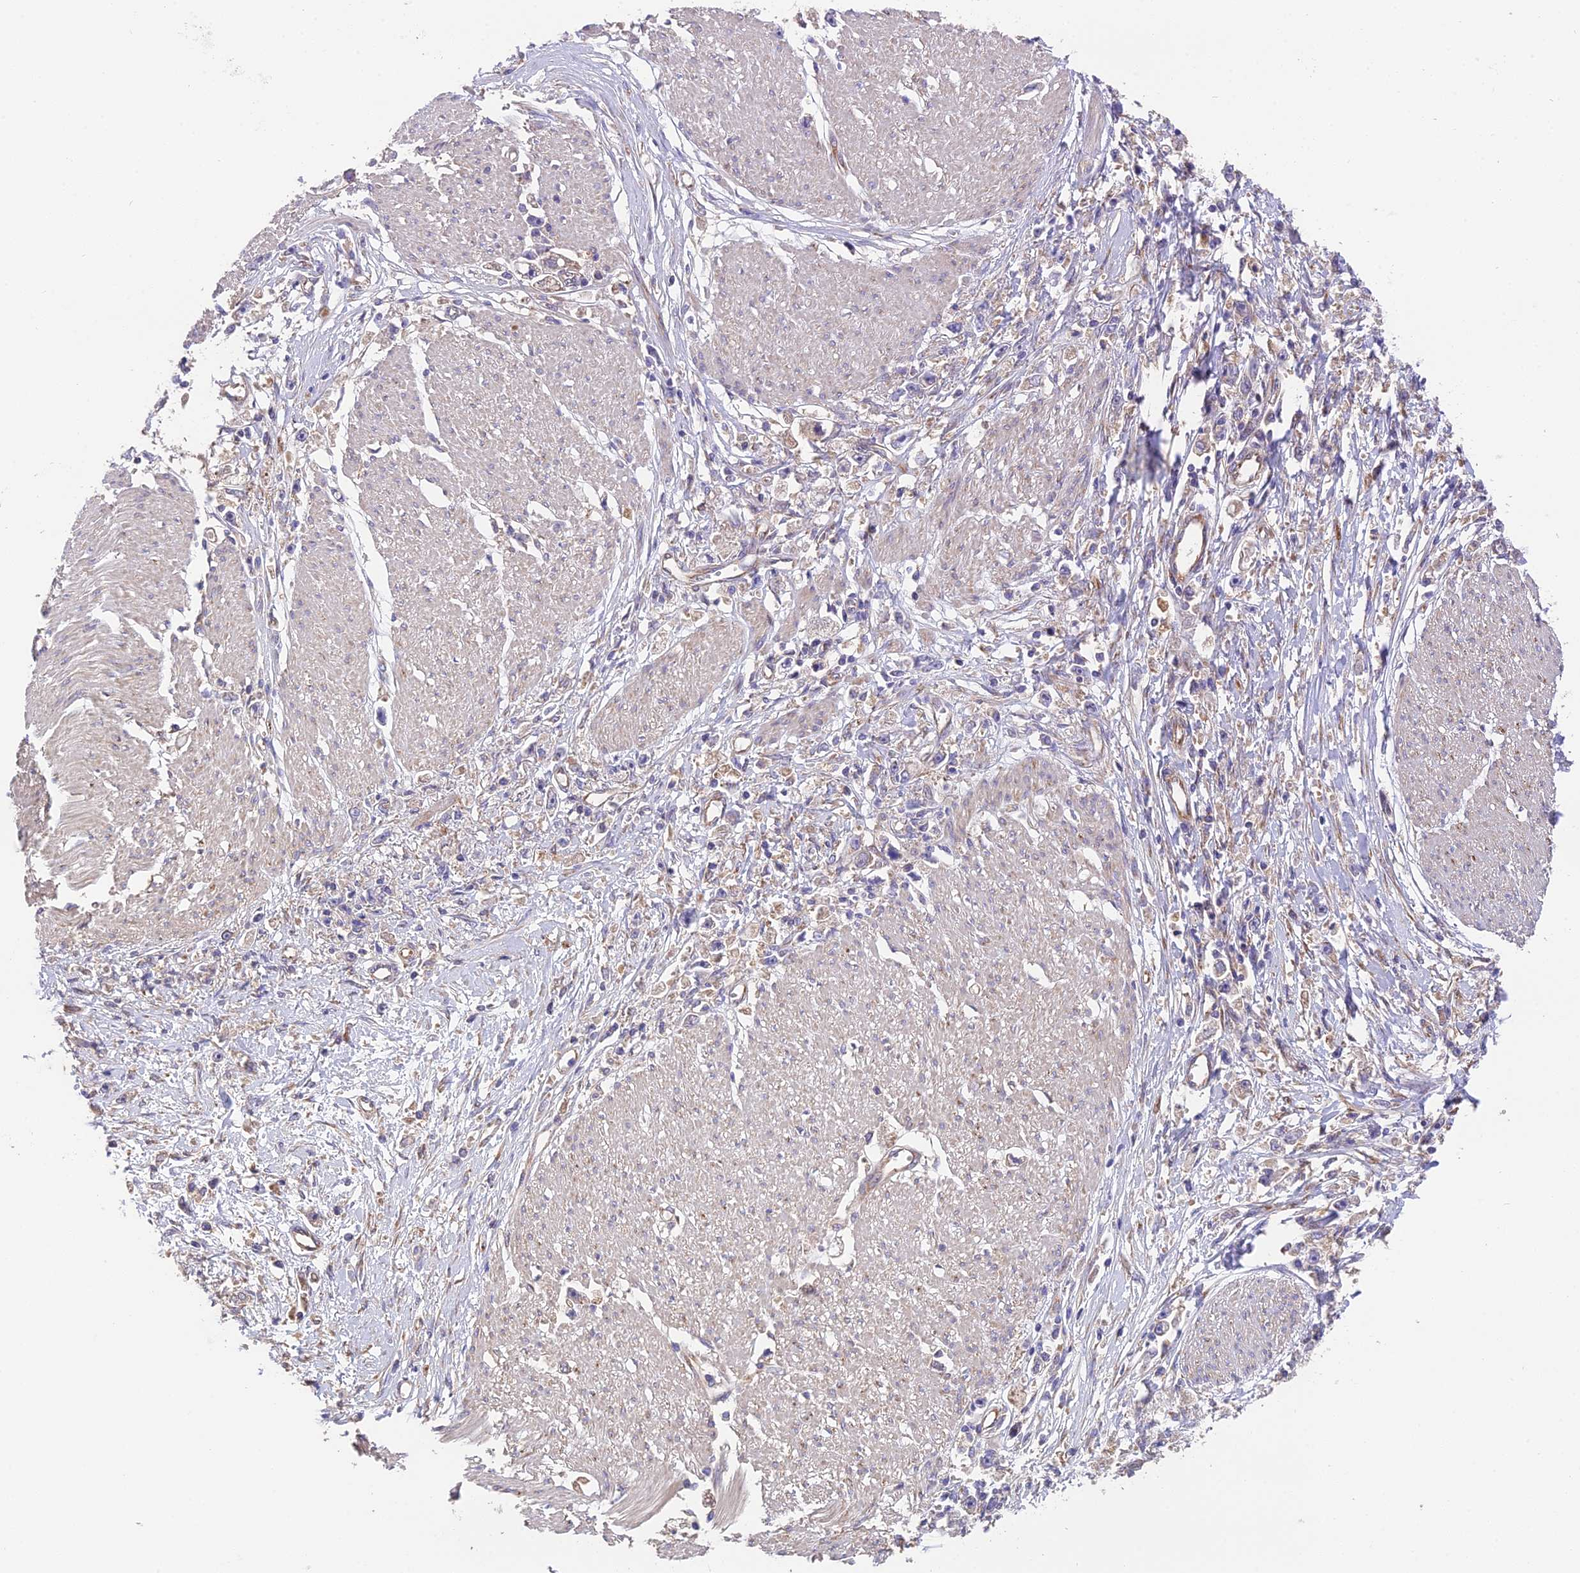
{"staining": {"intensity": "weak", "quantity": "25%-75%", "location": "cytoplasmic/membranous"}, "tissue": "stomach cancer", "cell_type": "Tumor cells", "image_type": "cancer", "snomed": [{"axis": "morphology", "description": "Adenocarcinoma, NOS"}, {"axis": "topography", "description": "Stomach"}], "caption": "A photomicrograph showing weak cytoplasmic/membranous staining in about 25%-75% of tumor cells in stomach cancer, as visualized by brown immunohistochemical staining.", "gene": "BLOC1S4", "patient": {"sex": "female", "age": 59}}